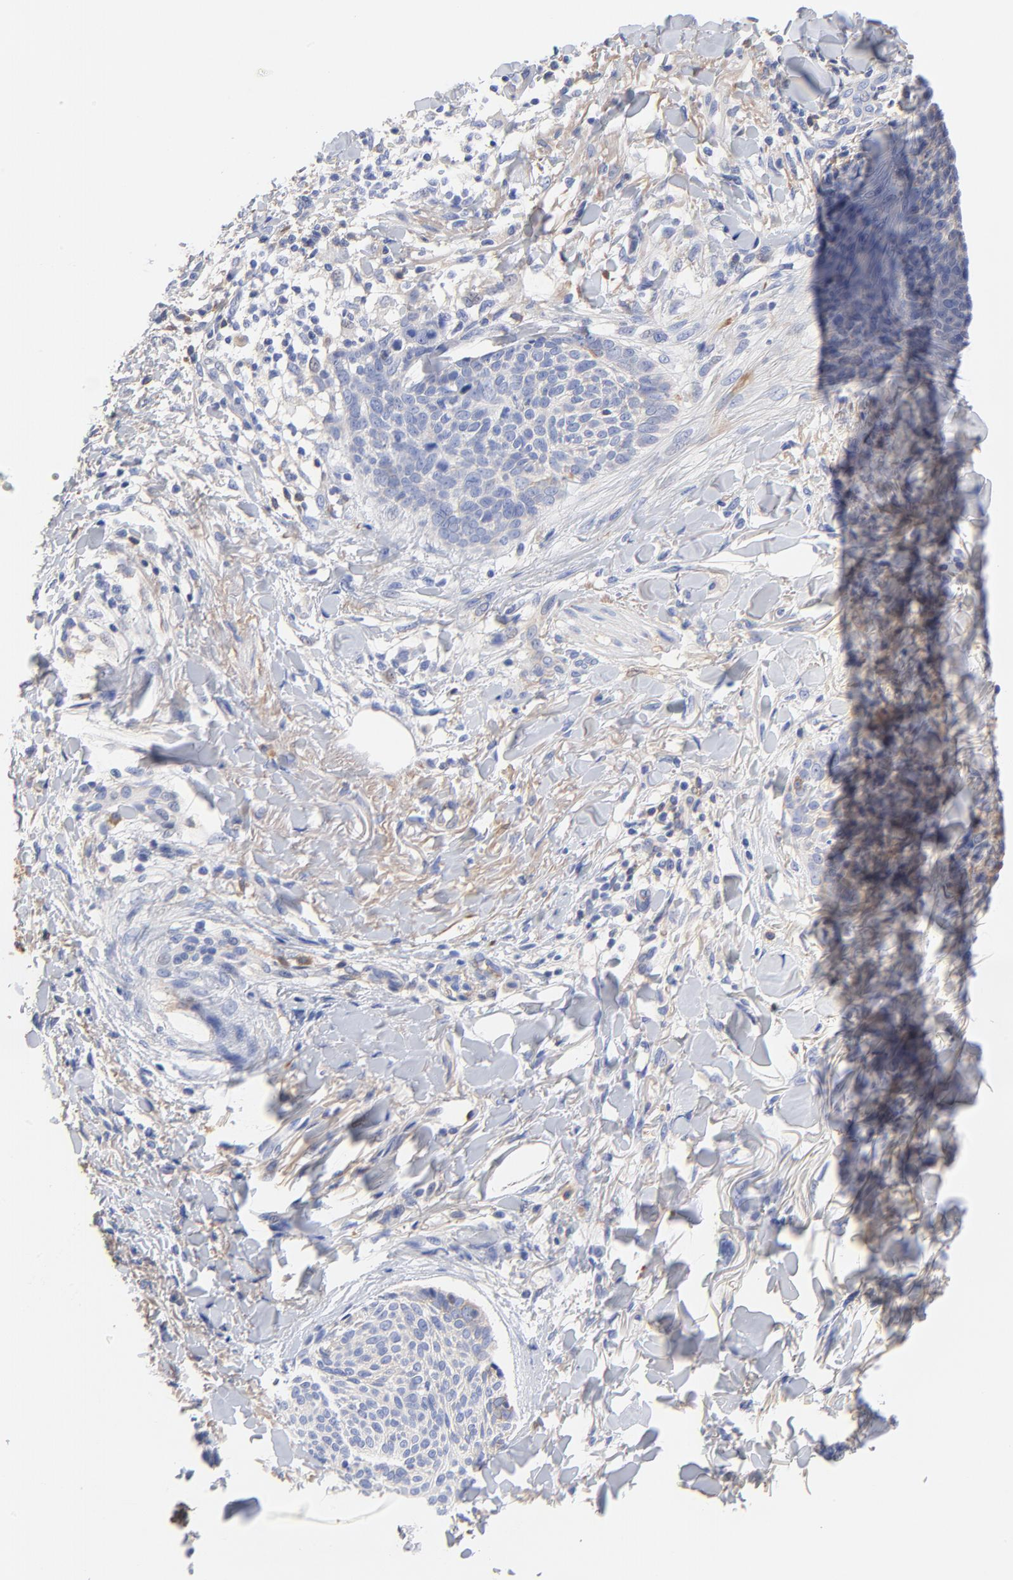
{"staining": {"intensity": "weak", "quantity": "<25%", "location": "cytoplasmic/membranous"}, "tissue": "skin cancer", "cell_type": "Tumor cells", "image_type": "cancer", "snomed": [{"axis": "morphology", "description": "Normal tissue, NOS"}, {"axis": "morphology", "description": "Basal cell carcinoma"}, {"axis": "topography", "description": "Skin"}], "caption": "The micrograph displays no significant staining in tumor cells of skin basal cell carcinoma.", "gene": "IGLV3-10", "patient": {"sex": "female", "age": 57}}